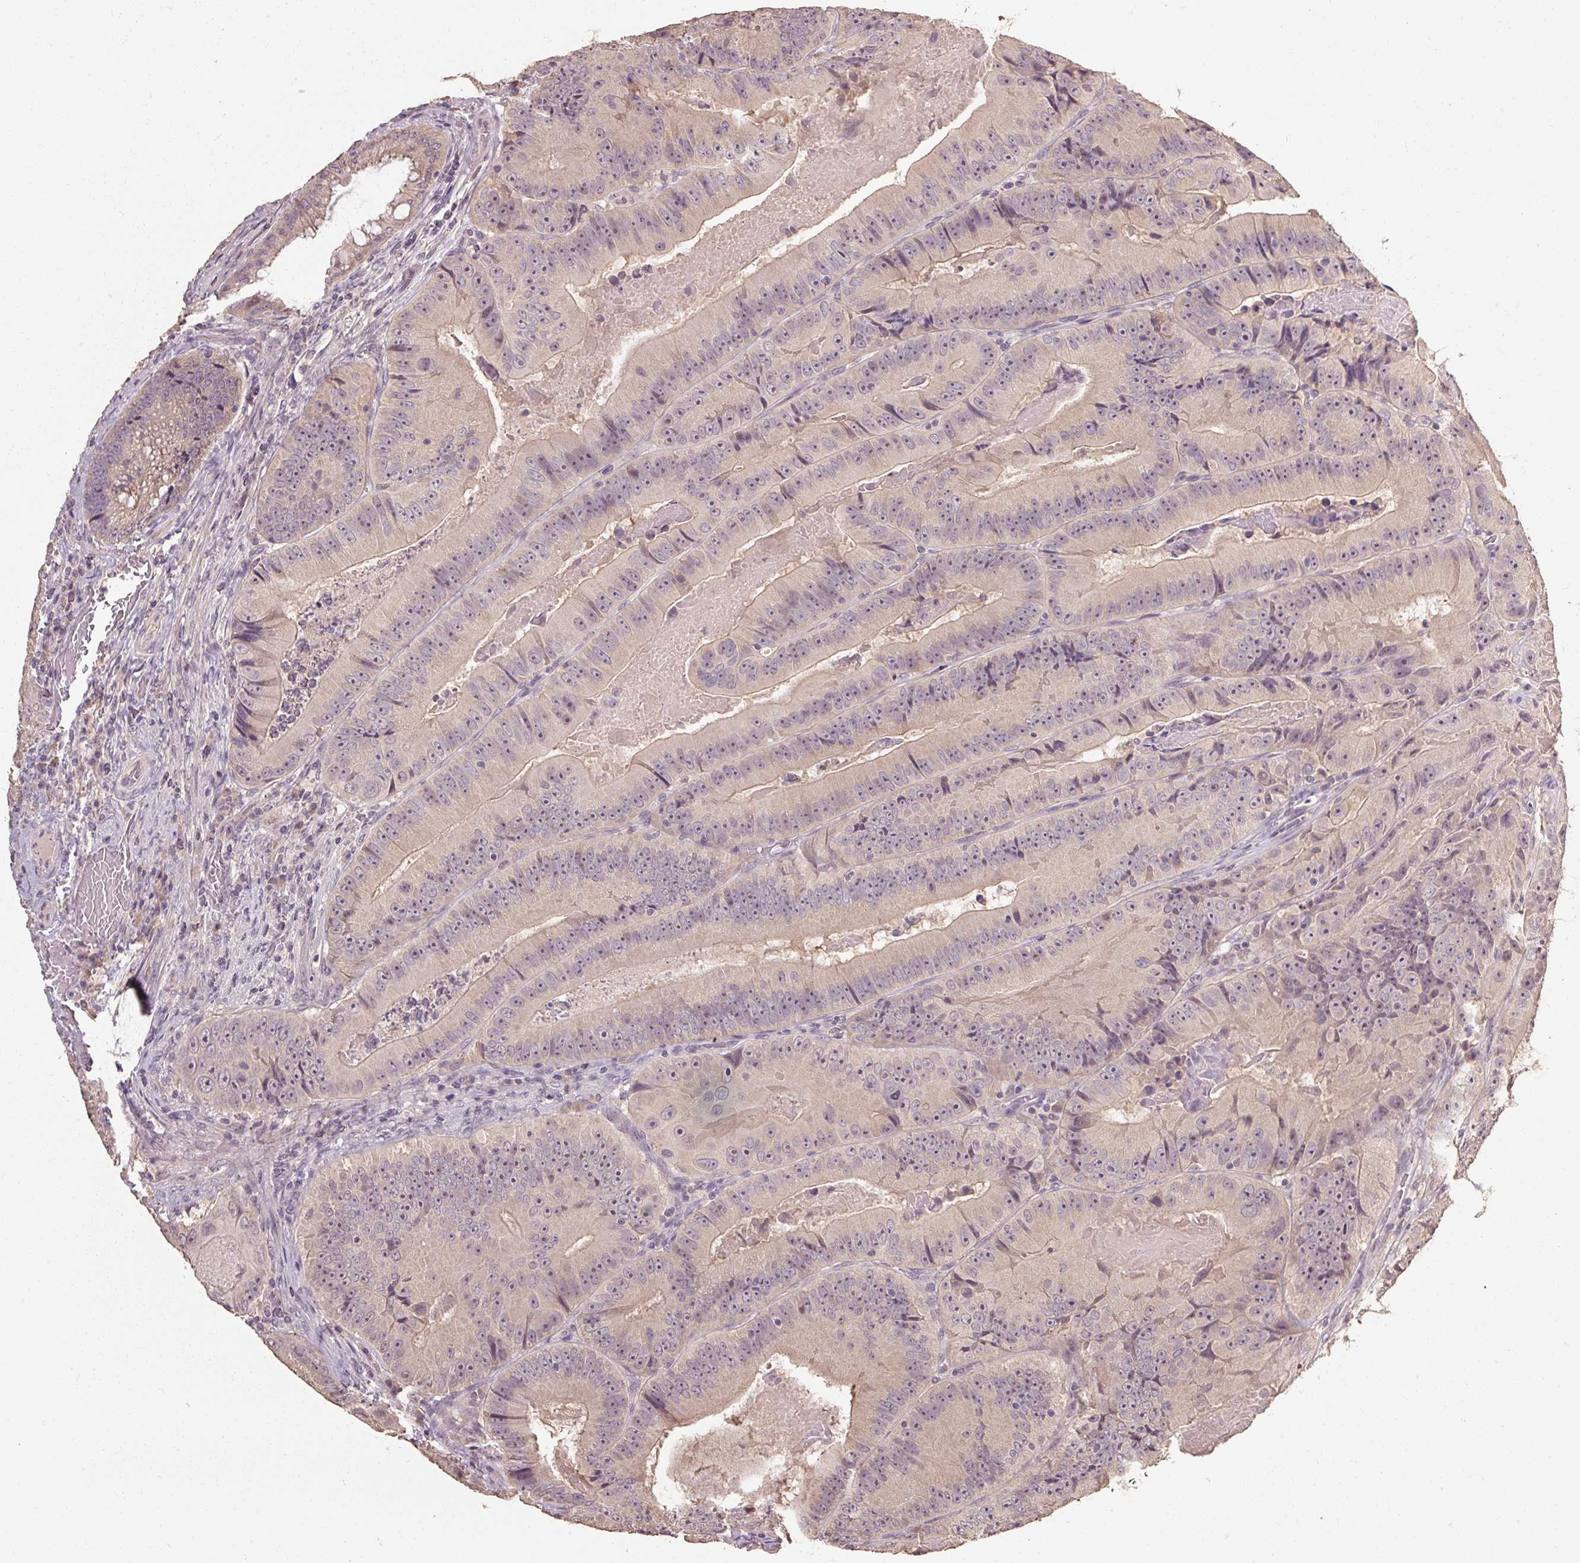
{"staining": {"intensity": "negative", "quantity": "none", "location": "none"}, "tissue": "colorectal cancer", "cell_type": "Tumor cells", "image_type": "cancer", "snomed": [{"axis": "morphology", "description": "Adenocarcinoma, NOS"}, {"axis": "topography", "description": "Colon"}], "caption": "Adenocarcinoma (colorectal) was stained to show a protein in brown. There is no significant expression in tumor cells.", "gene": "CFAP65", "patient": {"sex": "female", "age": 86}}